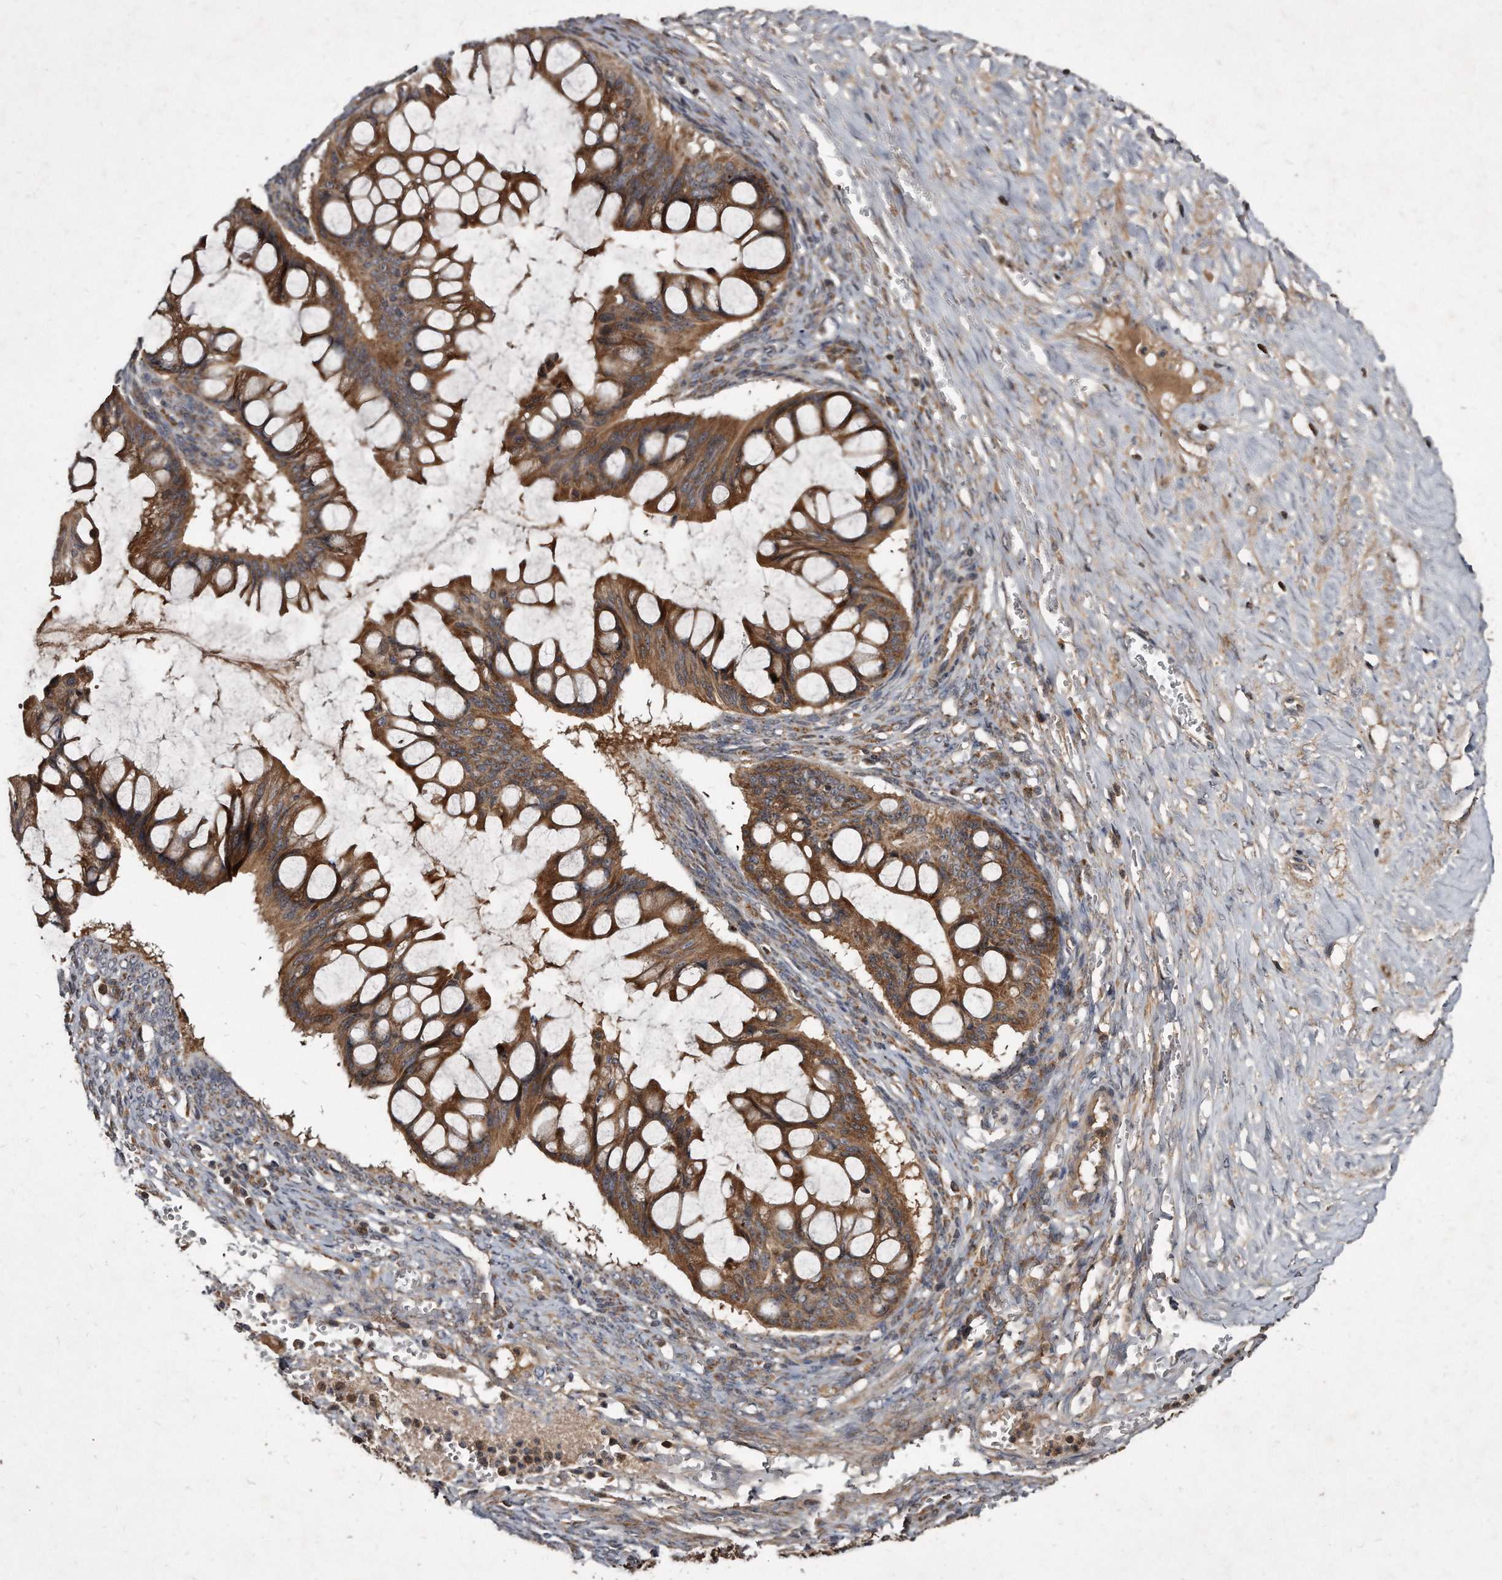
{"staining": {"intensity": "moderate", "quantity": ">75%", "location": "cytoplasmic/membranous"}, "tissue": "ovarian cancer", "cell_type": "Tumor cells", "image_type": "cancer", "snomed": [{"axis": "morphology", "description": "Cystadenocarcinoma, mucinous, NOS"}, {"axis": "topography", "description": "Ovary"}], "caption": "Immunohistochemistry (IHC) (DAB) staining of human ovarian mucinous cystadenocarcinoma demonstrates moderate cytoplasmic/membranous protein staining in about >75% of tumor cells.", "gene": "FAM136A", "patient": {"sex": "female", "age": 73}}